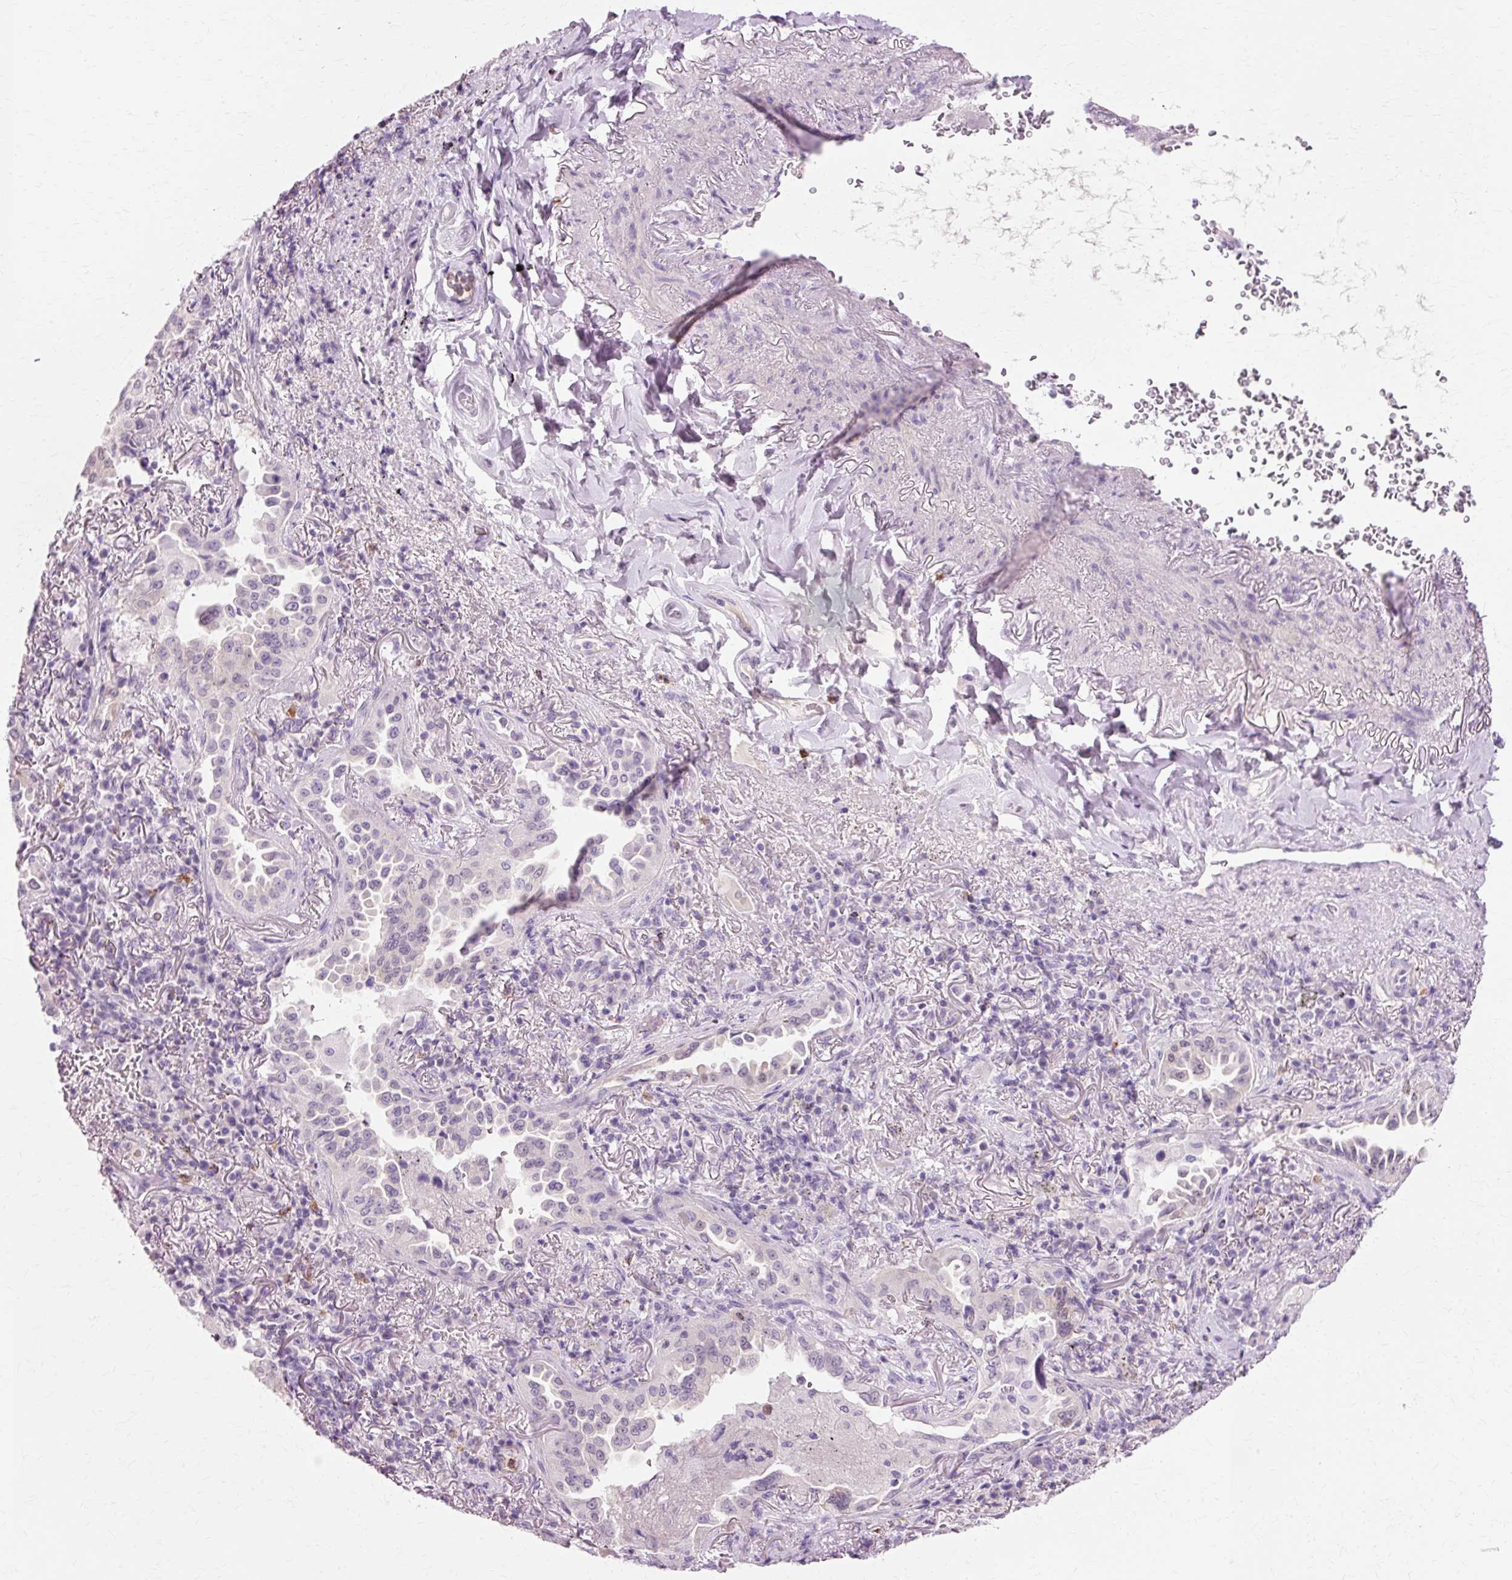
{"staining": {"intensity": "negative", "quantity": "none", "location": "none"}, "tissue": "lung cancer", "cell_type": "Tumor cells", "image_type": "cancer", "snomed": [{"axis": "morphology", "description": "Adenocarcinoma, NOS"}, {"axis": "topography", "description": "Lung"}], "caption": "A high-resolution photomicrograph shows IHC staining of lung adenocarcinoma, which demonstrates no significant expression in tumor cells.", "gene": "VN1R2", "patient": {"sex": "female", "age": 69}}